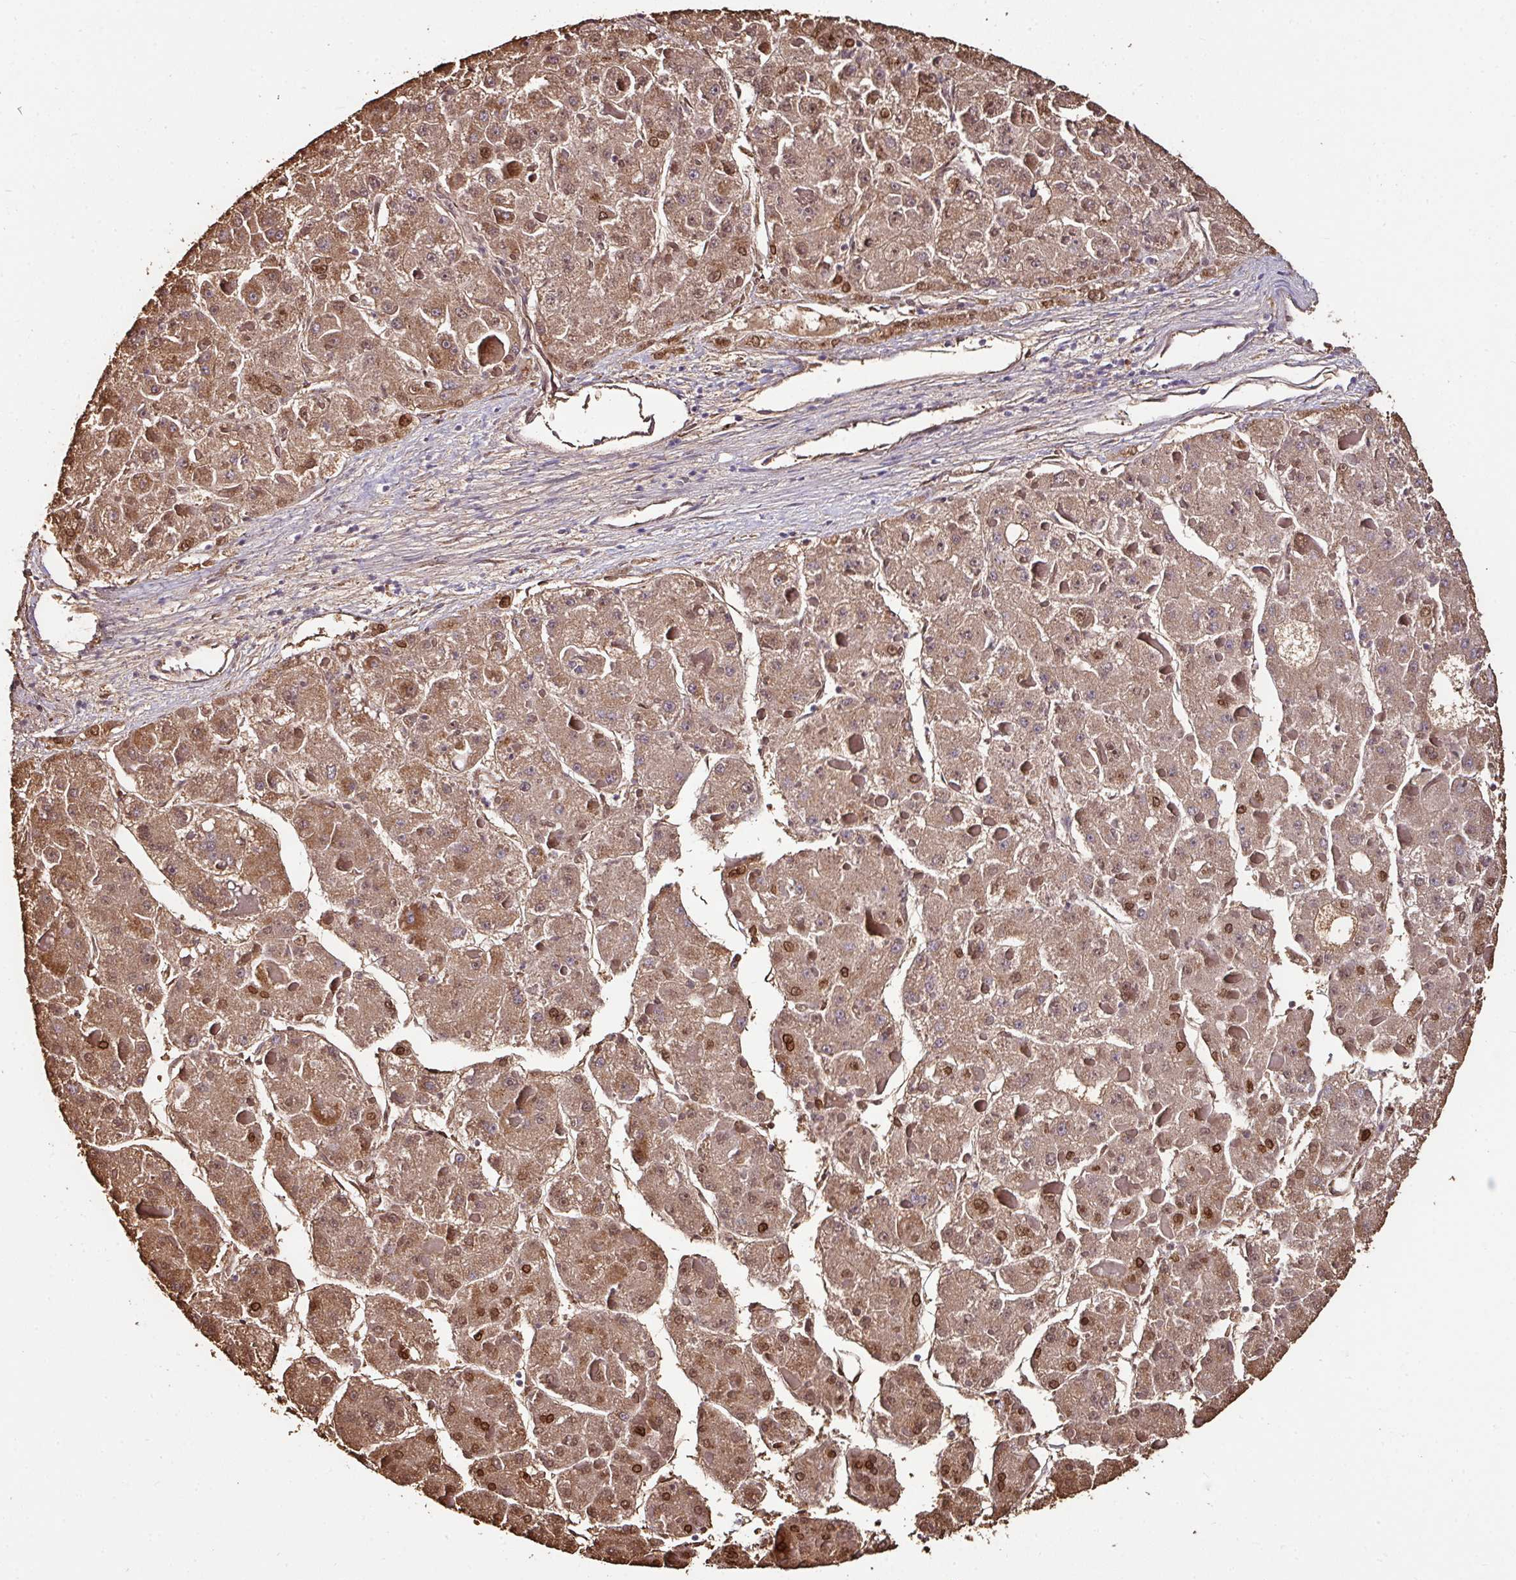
{"staining": {"intensity": "moderate", "quantity": ">75%", "location": "cytoplasmic/membranous,nuclear"}, "tissue": "liver cancer", "cell_type": "Tumor cells", "image_type": "cancer", "snomed": [{"axis": "morphology", "description": "Carcinoma, Hepatocellular, NOS"}, {"axis": "topography", "description": "Liver"}], "caption": "A micrograph of human liver cancer (hepatocellular carcinoma) stained for a protein shows moderate cytoplasmic/membranous and nuclear brown staining in tumor cells.", "gene": "CPD", "patient": {"sex": "female", "age": 73}}